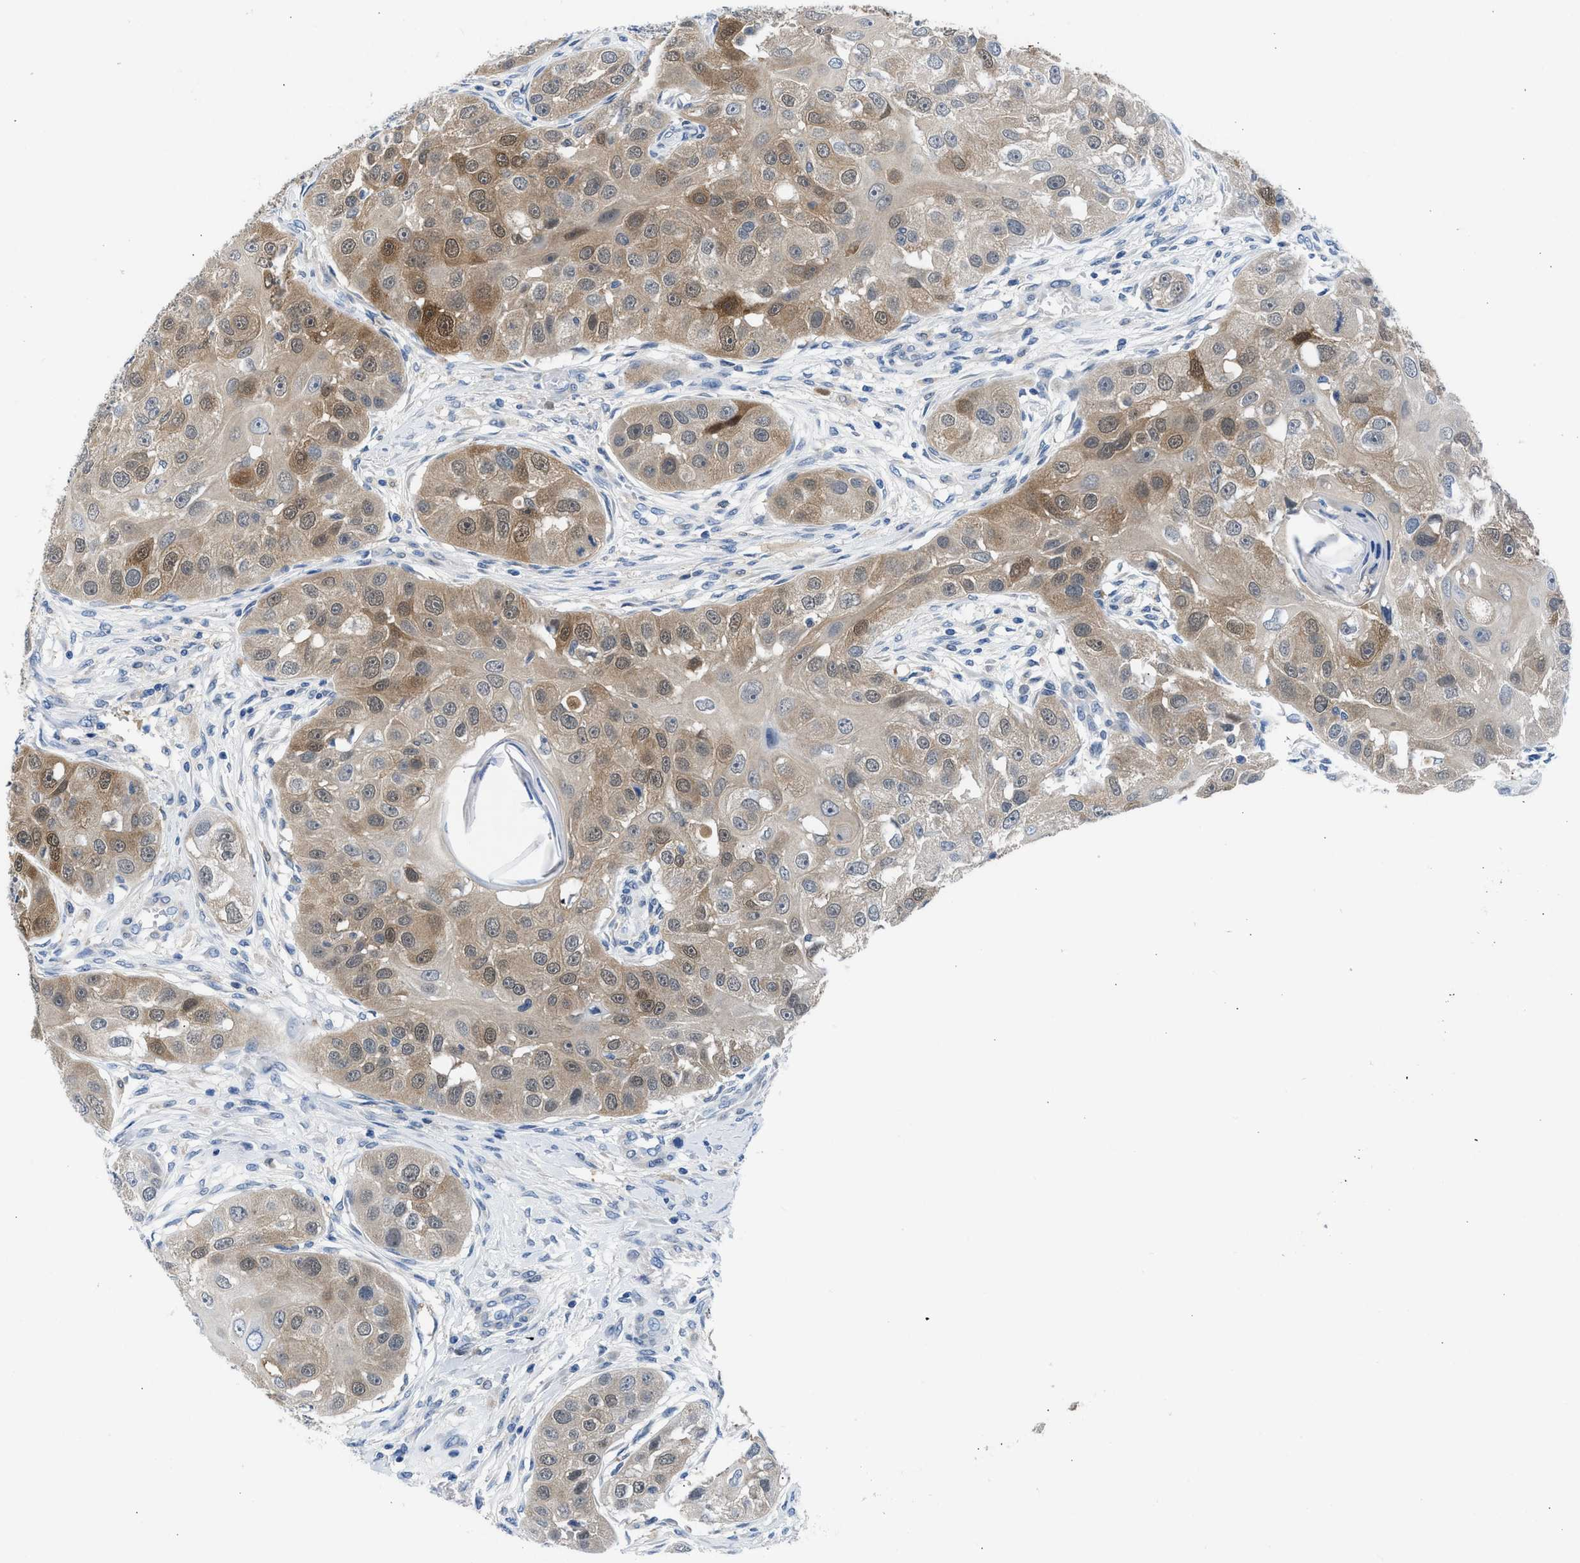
{"staining": {"intensity": "moderate", "quantity": "25%-75%", "location": "cytoplasmic/membranous,nuclear"}, "tissue": "head and neck cancer", "cell_type": "Tumor cells", "image_type": "cancer", "snomed": [{"axis": "morphology", "description": "Normal tissue, NOS"}, {"axis": "morphology", "description": "Squamous cell carcinoma, NOS"}, {"axis": "topography", "description": "Skeletal muscle"}, {"axis": "topography", "description": "Head-Neck"}], "caption": "Squamous cell carcinoma (head and neck) stained with a brown dye demonstrates moderate cytoplasmic/membranous and nuclear positive positivity in about 25%-75% of tumor cells.", "gene": "CBR1", "patient": {"sex": "male", "age": 51}}